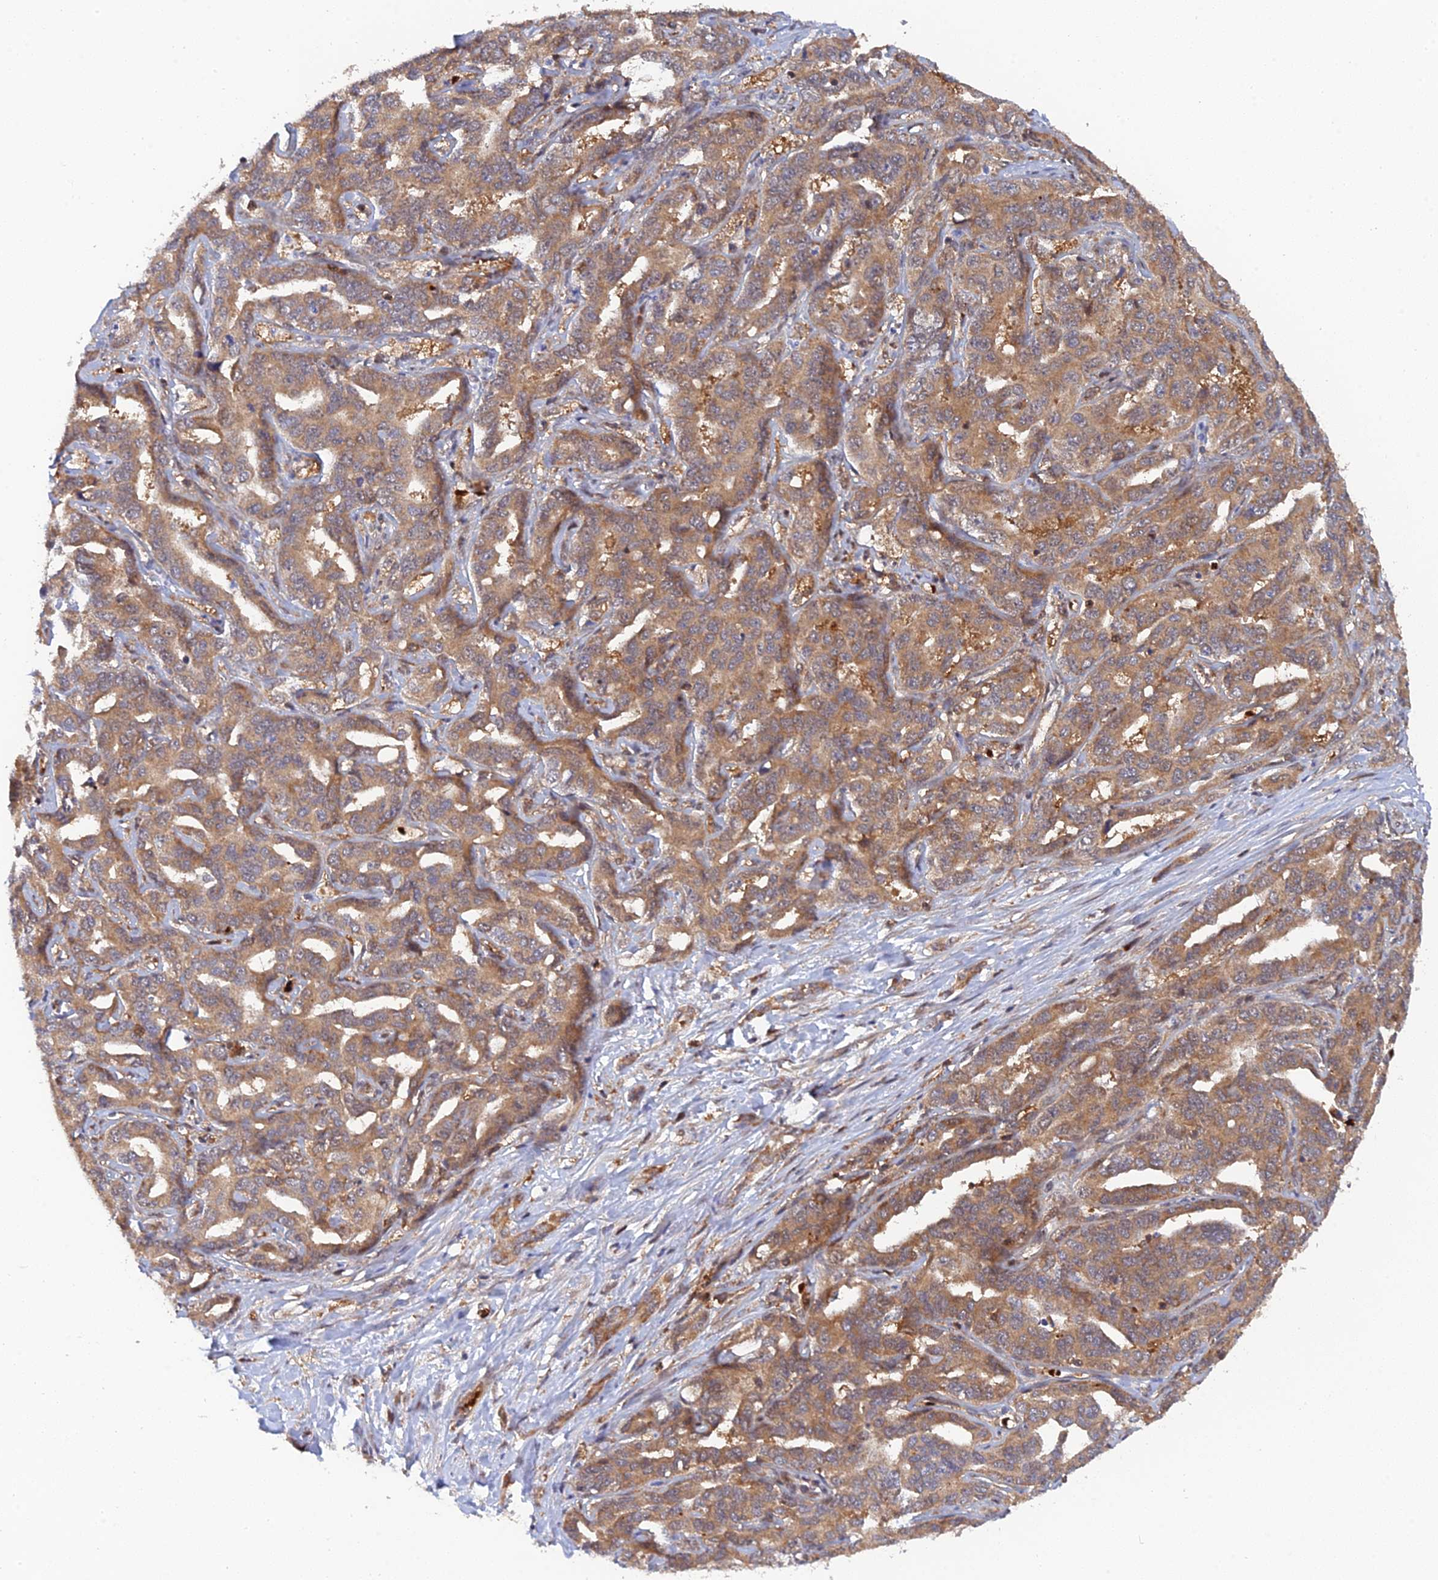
{"staining": {"intensity": "moderate", "quantity": ">75%", "location": "cytoplasmic/membranous"}, "tissue": "liver cancer", "cell_type": "Tumor cells", "image_type": "cancer", "snomed": [{"axis": "morphology", "description": "Cholangiocarcinoma"}, {"axis": "topography", "description": "Liver"}], "caption": "Immunohistochemical staining of human liver cholangiocarcinoma exhibits moderate cytoplasmic/membranous protein staining in approximately >75% of tumor cells.", "gene": "ARL2BP", "patient": {"sex": "male", "age": 59}}